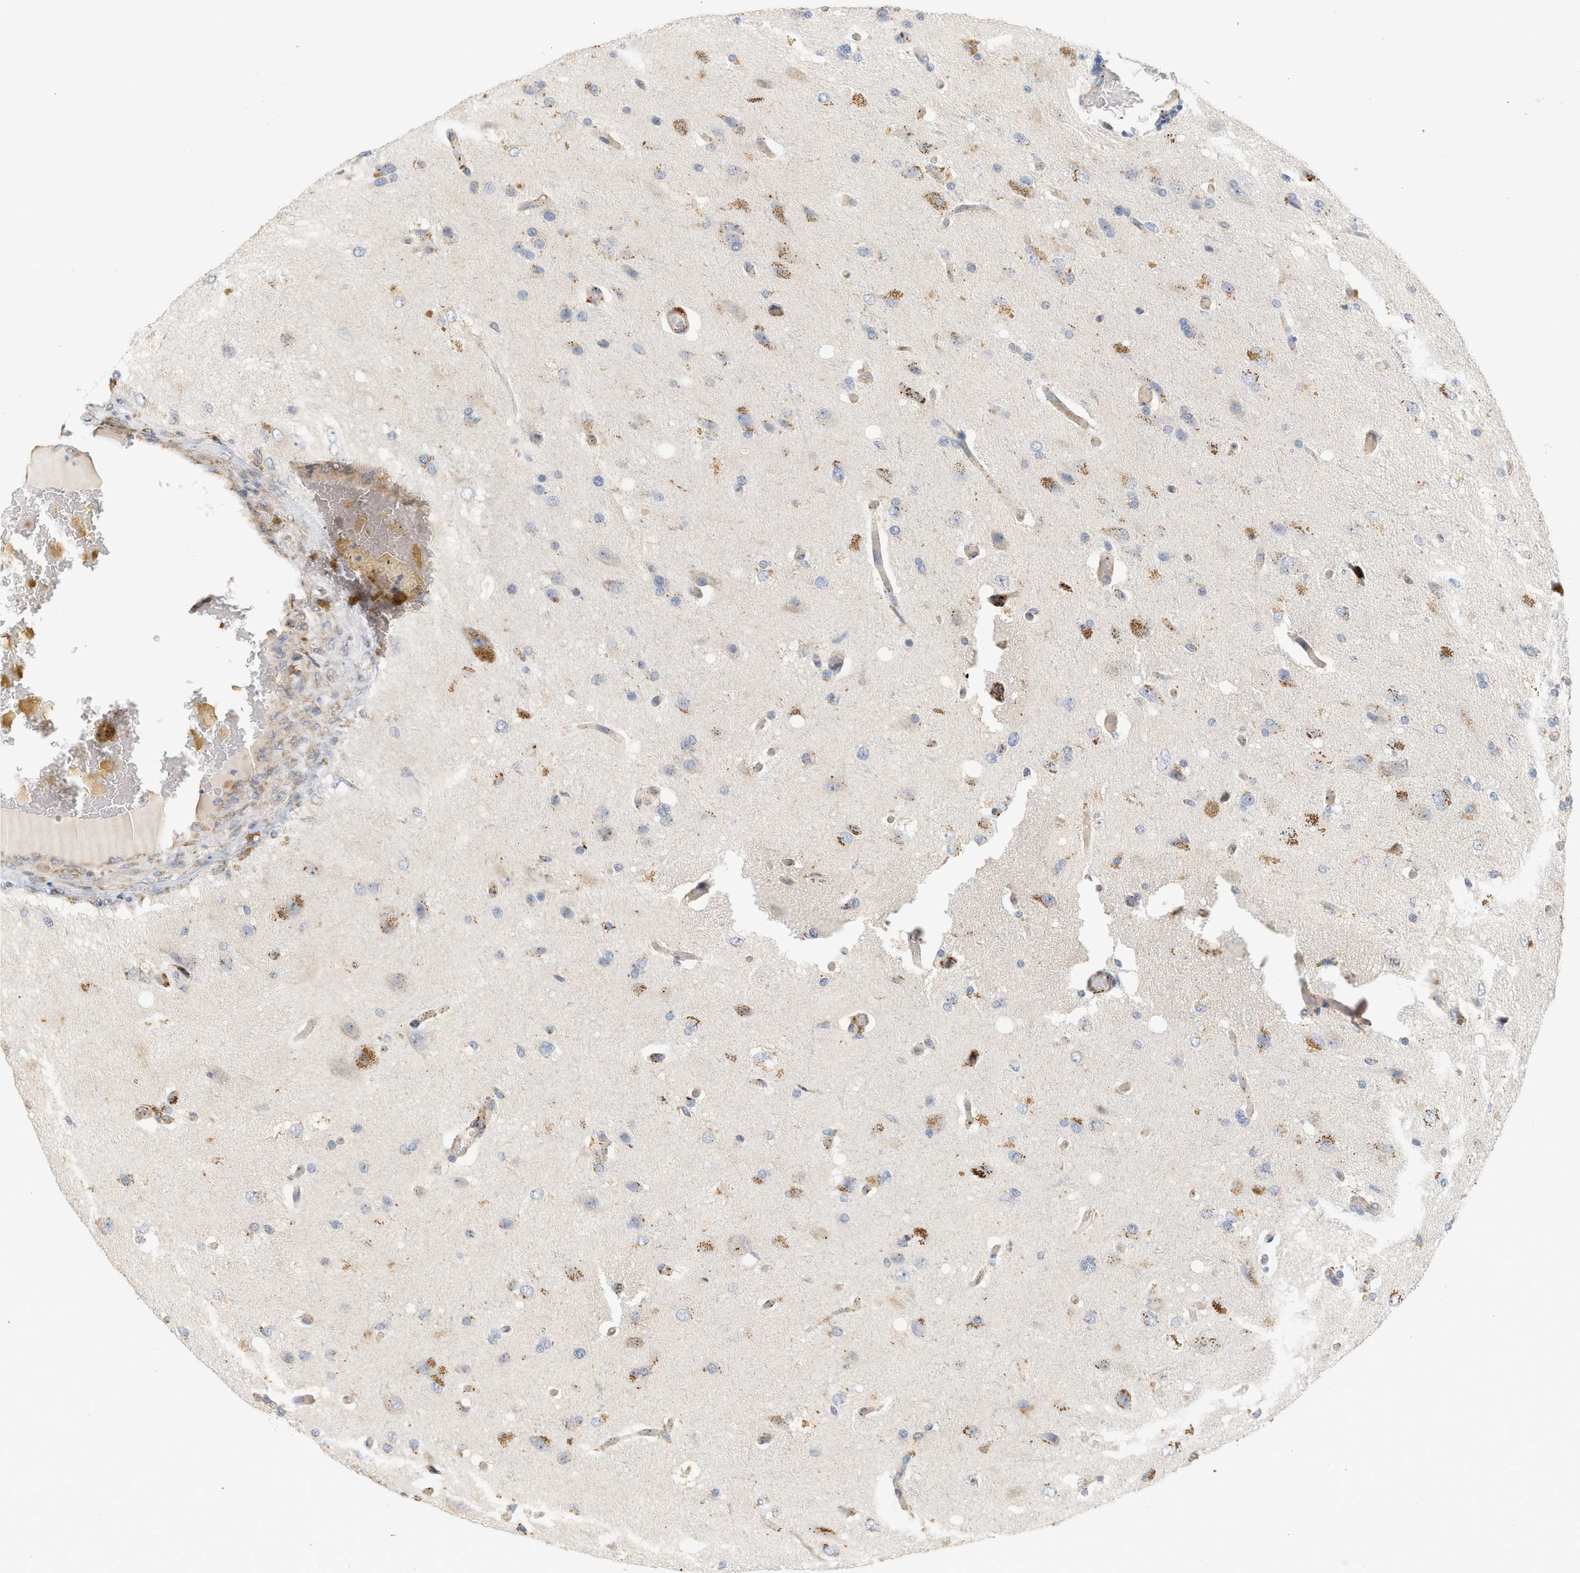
{"staining": {"intensity": "moderate", "quantity": "<25%", "location": "cytoplasmic/membranous"}, "tissue": "glioma", "cell_type": "Tumor cells", "image_type": "cancer", "snomed": [{"axis": "morphology", "description": "Normal tissue, NOS"}, {"axis": "morphology", "description": "Glioma, malignant, High grade"}, {"axis": "topography", "description": "Cerebral cortex"}], "caption": "An immunohistochemistry (IHC) image of neoplastic tissue is shown. Protein staining in brown shows moderate cytoplasmic/membranous positivity in malignant glioma (high-grade) within tumor cells.", "gene": "SVOP", "patient": {"sex": "male", "age": 77}}